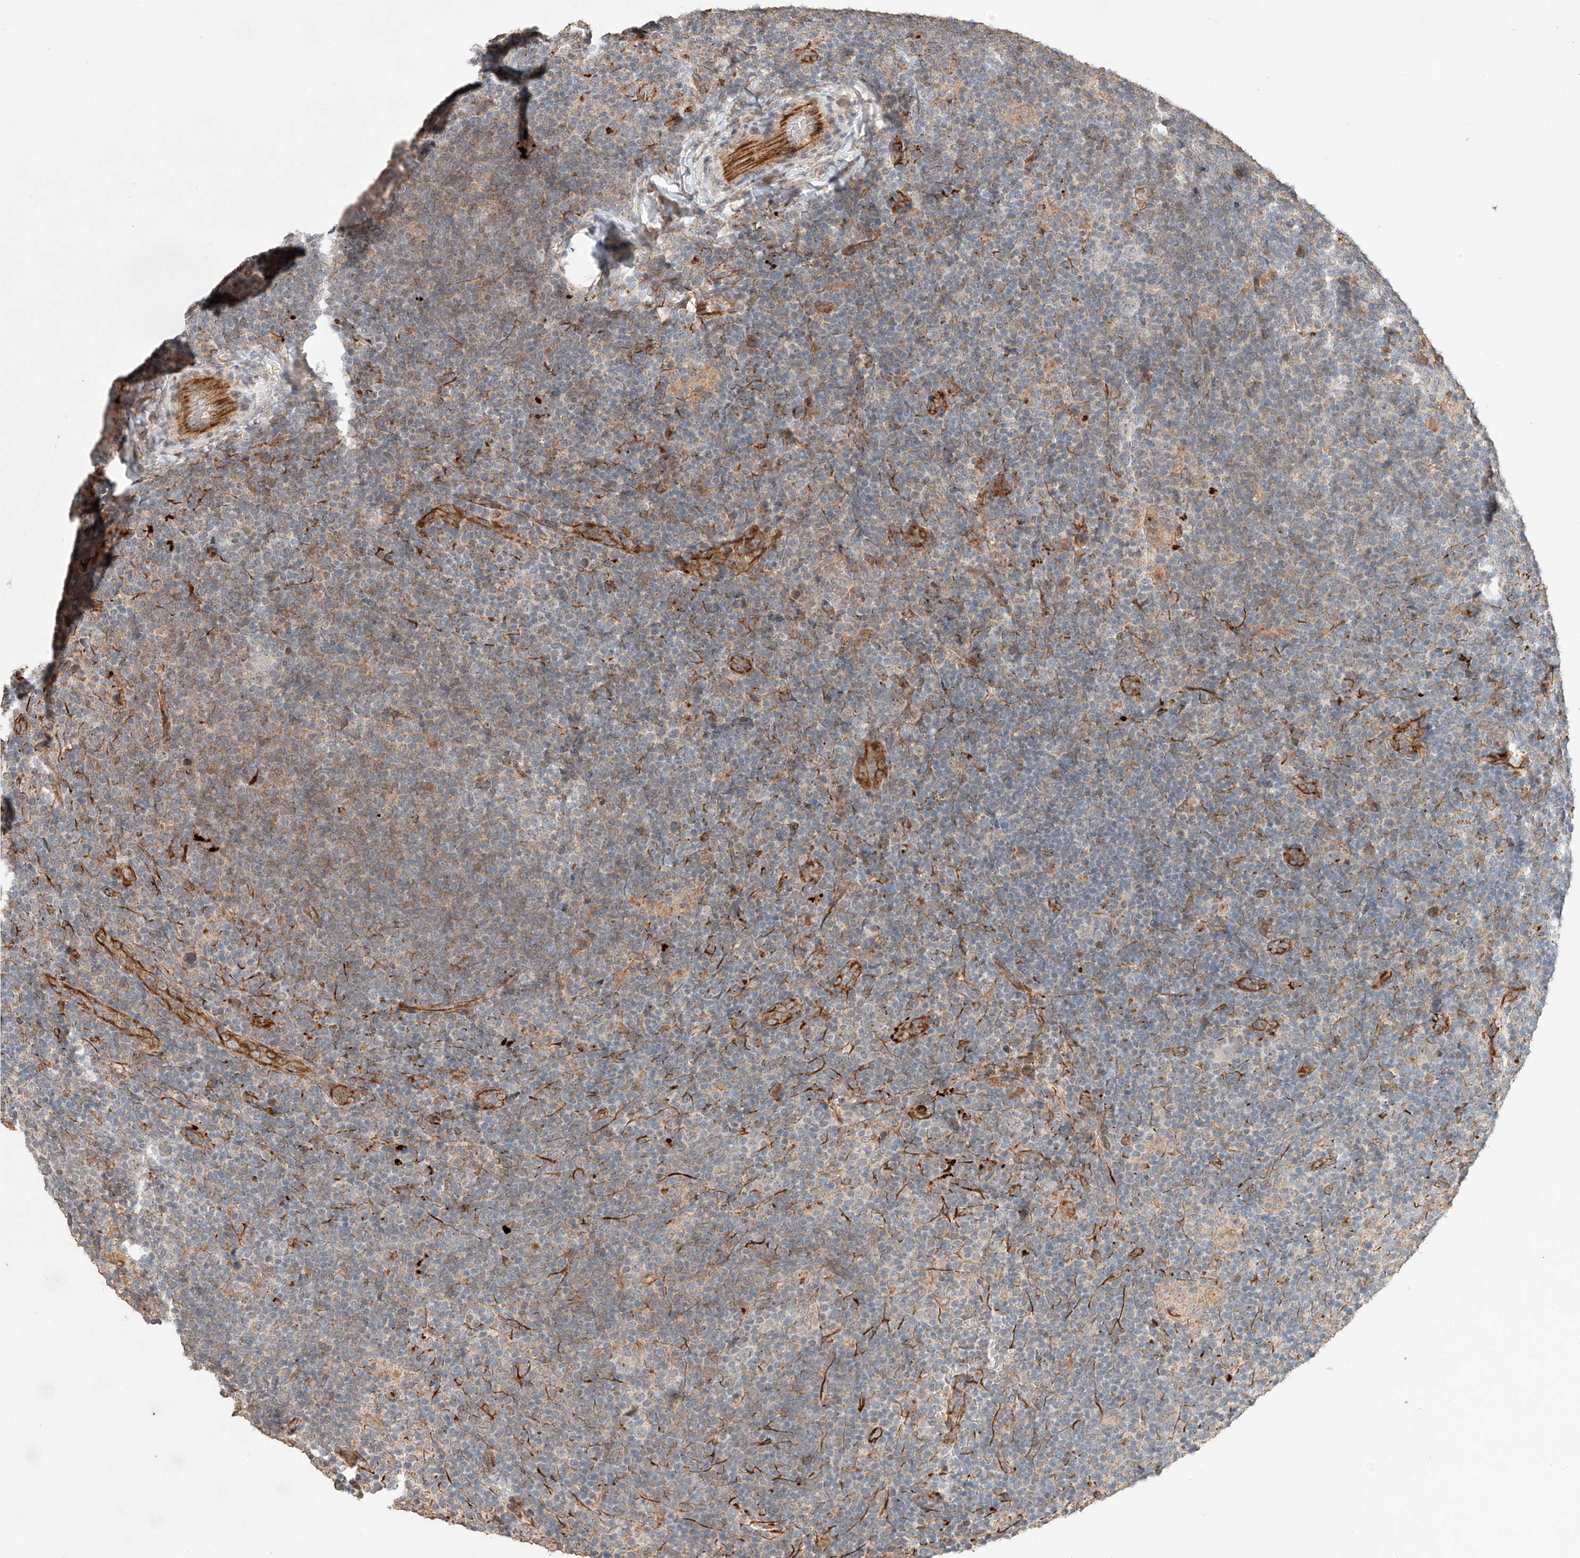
{"staining": {"intensity": "moderate", "quantity": "<25%", "location": "cytoplasmic/membranous"}, "tissue": "lymphoma", "cell_type": "Tumor cells", "image_type": "cancer", "snomed": [{"axis": "morphology", "description": "Hodgkin's disease, NOS"}, {"axis": "topography", "description": "Lymph node"}], "caption": "Human Hodgkin's disease stained for a protein (brown) displays moderate cytoplasmic/membranous positive staining in approximately <25% of tumor cells.", "gene": "SUSD6", "patient": {"sex": "female", "age": 57}}